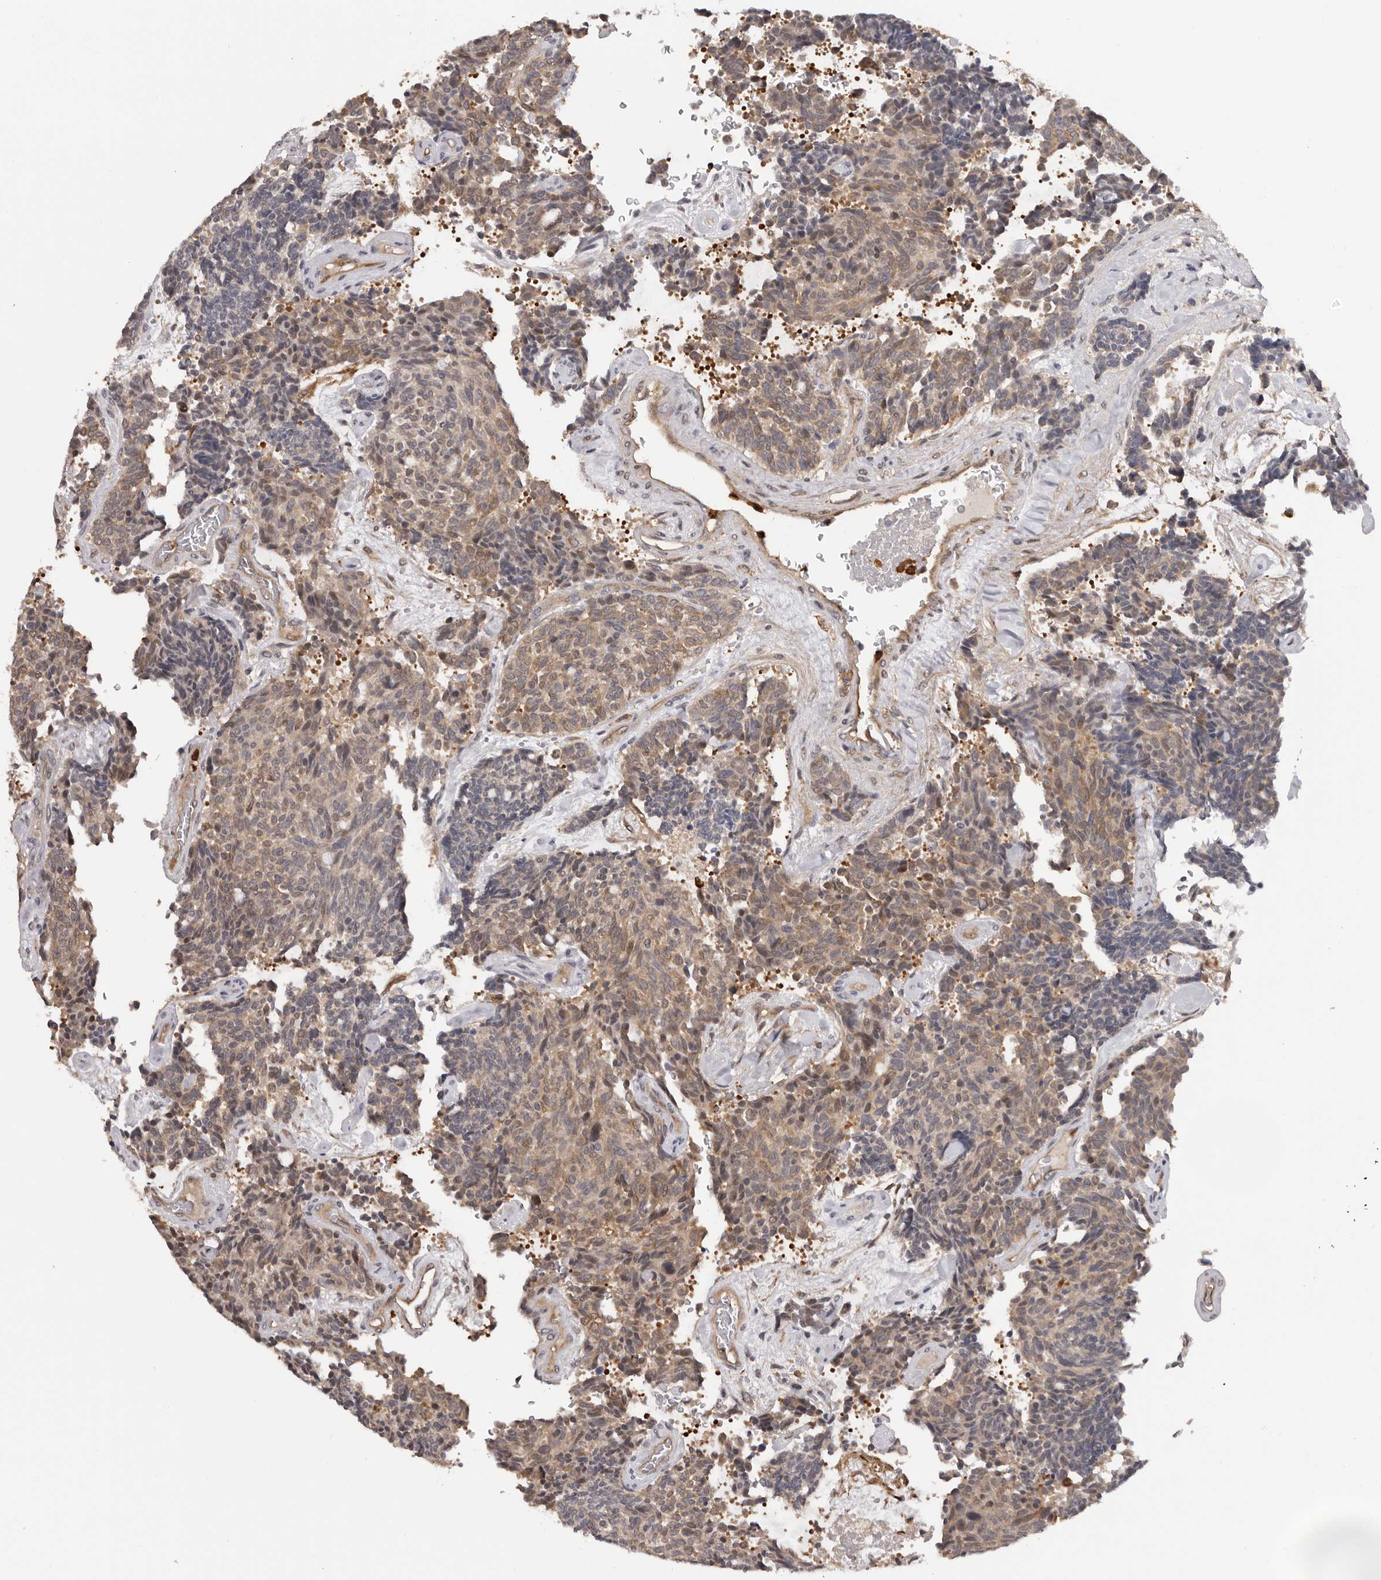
{"staining": {"intensity": "weak", "quantity": ">75%", "location": "cytoplasmic/membranous"}, "tissue": "carcinoid", "cell_type": "Tumor cells", "image_type": "cancer", "snomed": [{"axis": "morphology", "description": "Carcinoid, malignant, NOS"}, {"axis": "topography", "description": "Pancreas"}], "caption": "Immunohistochemistry photomicrograph of neoplastic tissue: human malignant carcinoid stained using immunohistochemistry (IHC) displays low levels of weak protein expression localized specifically in the cytoplasmic/membranous of tumor cells, appearing as a cytoplasmic/membranous brown color.", "gene": "PRR12", "patient": {"sex": "female", "age": 54}}